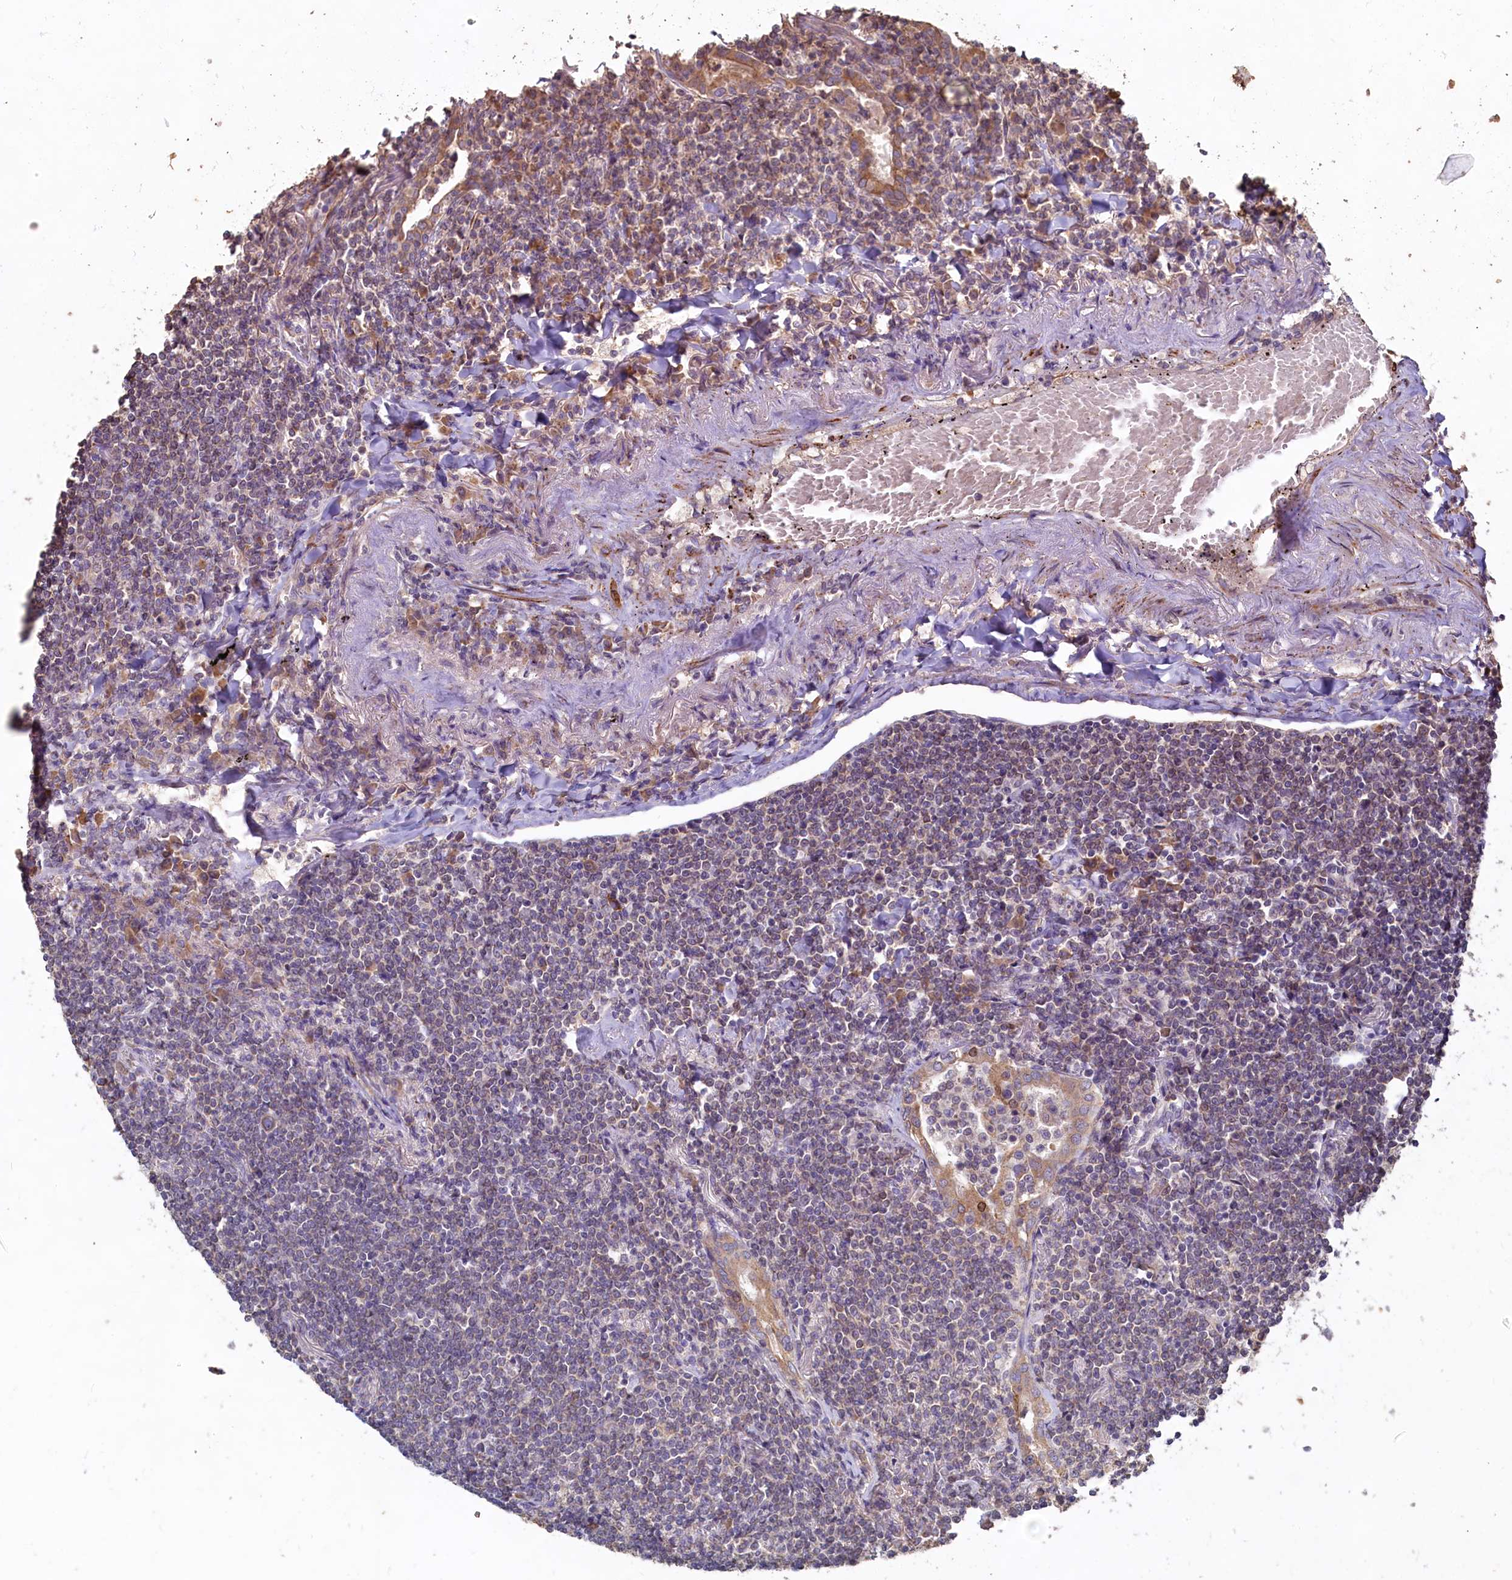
{"staining": {"intensity": "weak", "quantity": "<25%", "location": "cytoplasmic/membranous"}, "tissue": "lymphoma", "cell_type": "Tumor cells", "image_type": "cancer", "snomed": [{"axis": "morphology", "description": "Malignant lymphoma, non-Hodgkin's type, Low grade"}, {"axis": "topography", "description": "Lung"}], "caption": "Human malignant lymphoma, non-Hodgkin's type (low-grade) stained for a protein using immunohistochemistry (IHC) displays no staining in tumor cells.", "gene": "FUNDC1", "patient": {"sex": "female", "age": 71}}